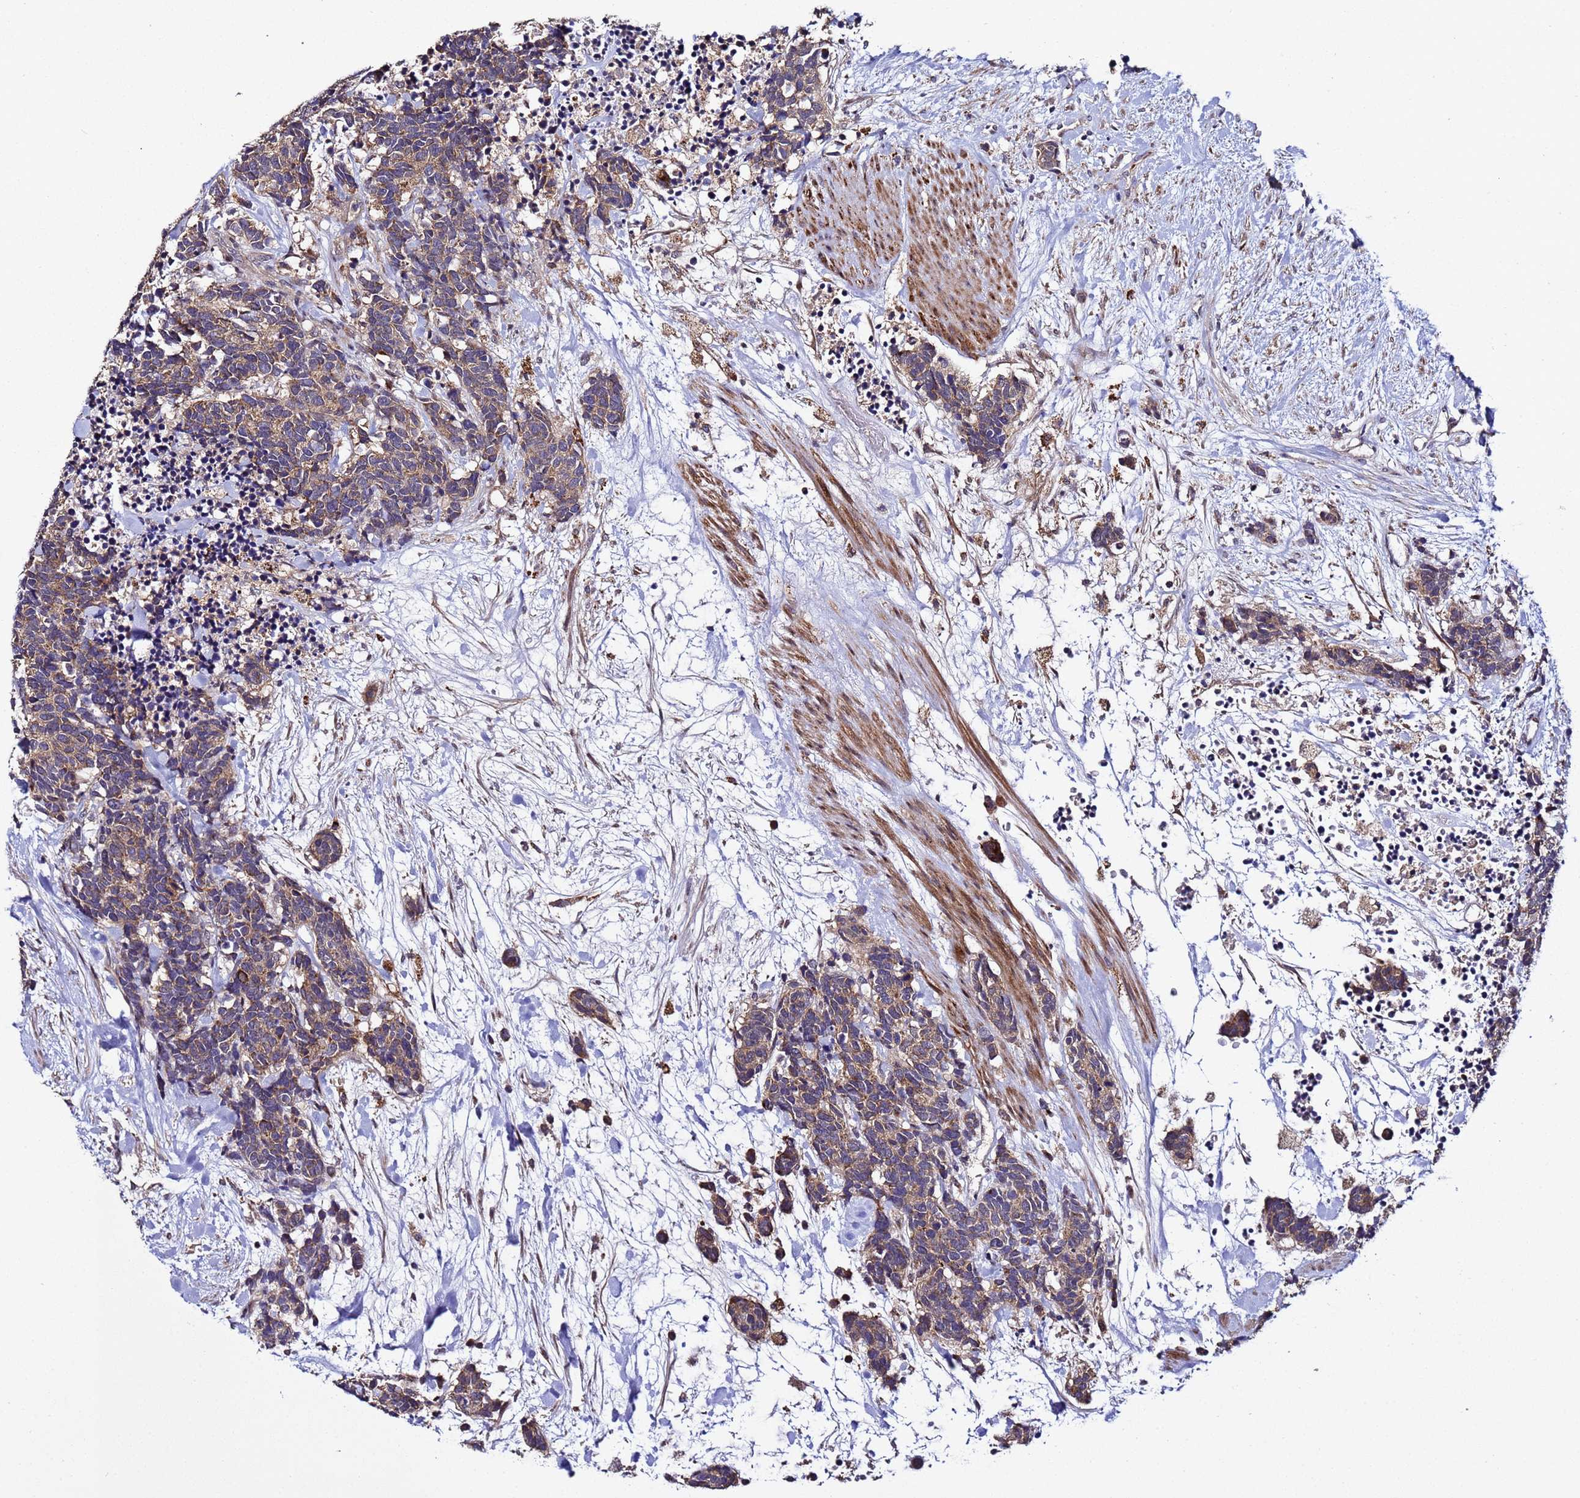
{"staining": {"intensity": "moderate", "quantity": ">75%", "location": "cytoplasmic/membranous"}, "tissue": "carcinoid", "cell_type": "Tumor cells", "image_type": "cancer", "snomed": [{"axis": "morphology", "description": "Carcinoma, NOS"}, {"axis": "morphology", "description": "Carcinoid, malignant, NOS"}, {"axis": "topography", "description": "Prostate"}], "caption": "Immunohistochemical staining of carcinoid (malignant) demonstrates medium levels of moderate cytoplasmic/membranous positivity in about >75% of tumor cells. (DAB IHC with brightfield microscopy, high magnification).", "gene": "PLXDC2", "patient": {"sex": "male", "age": 57}}